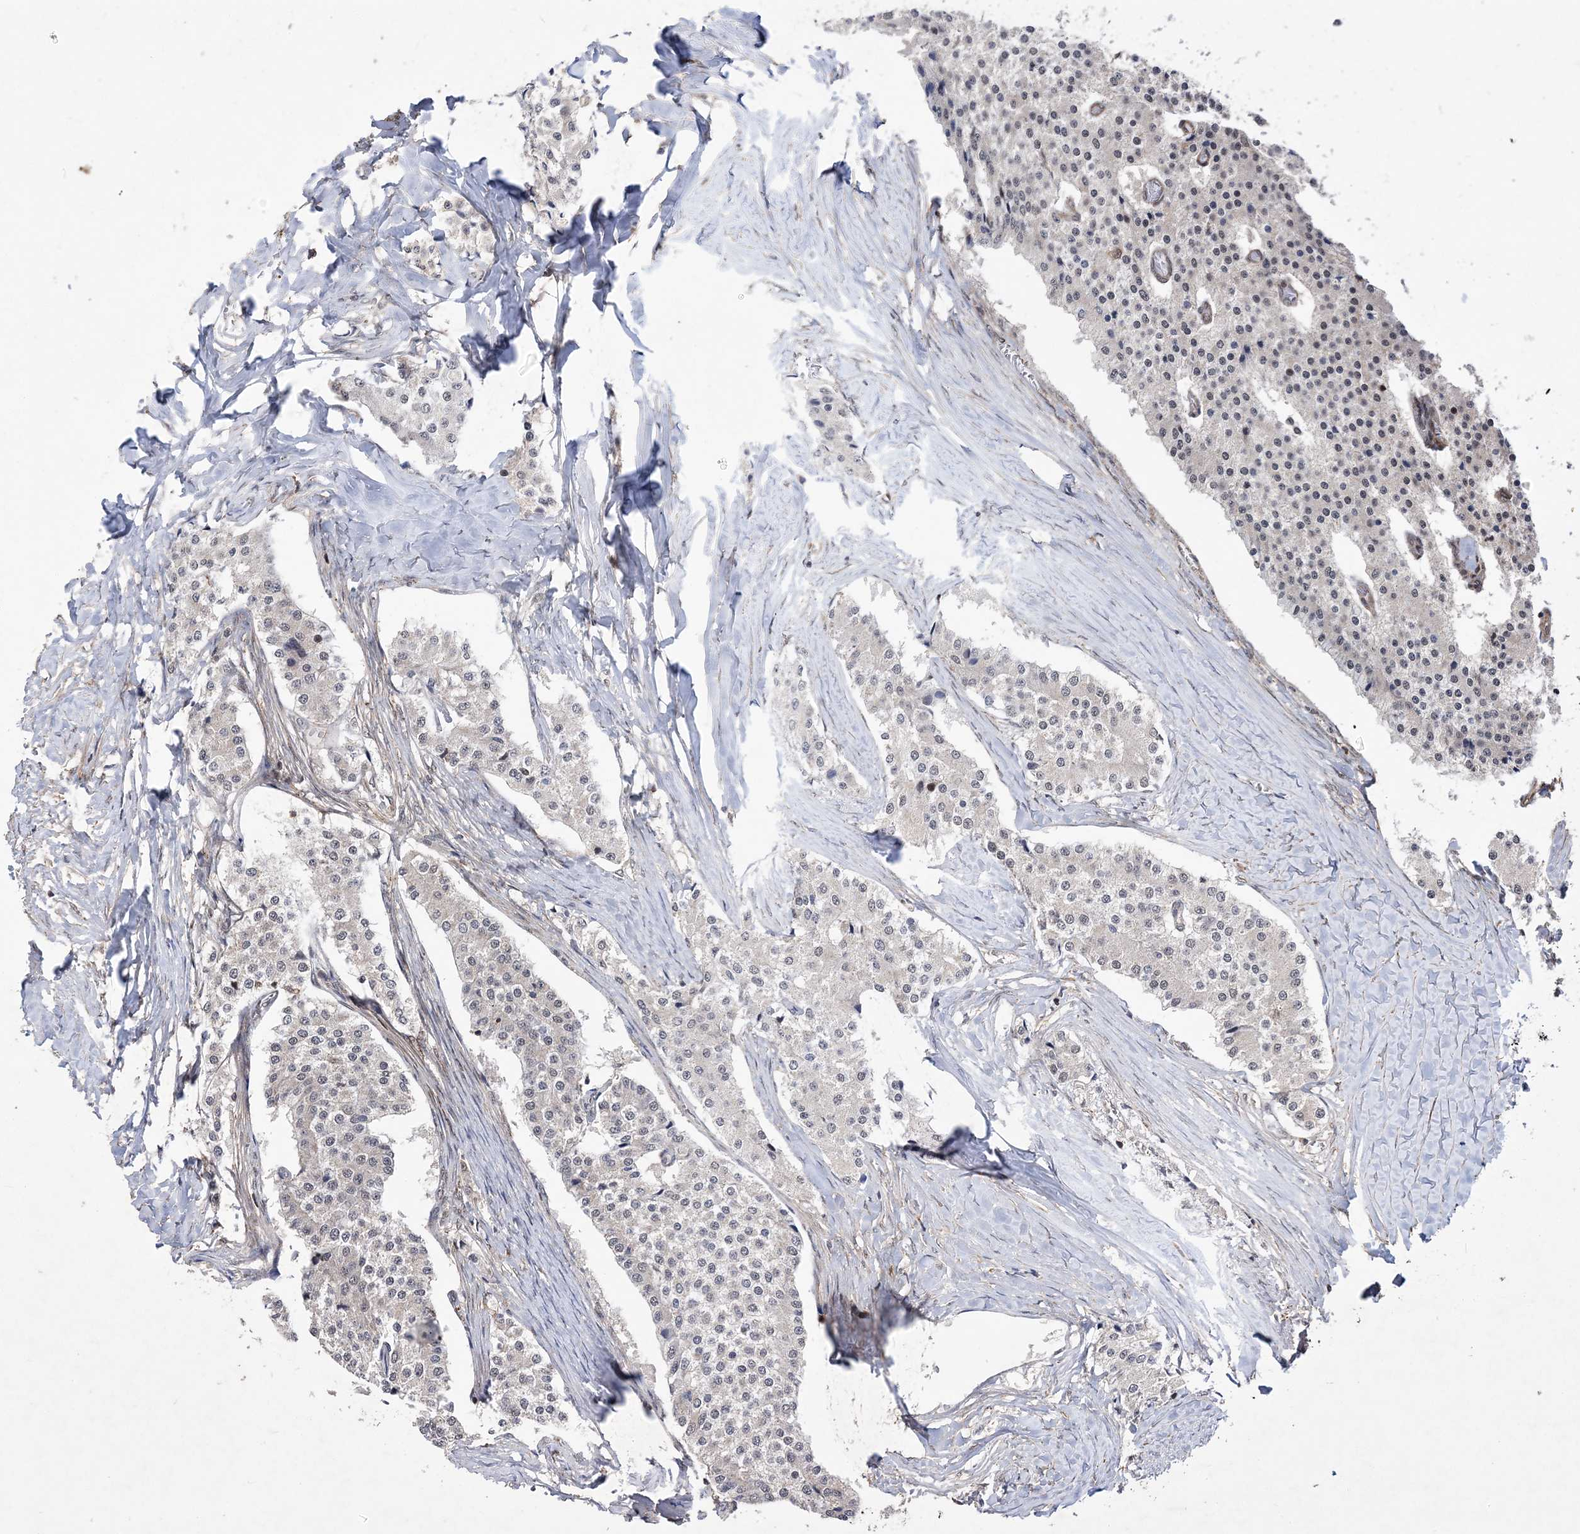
{"staining": {"intensity": "weak", "quantity": "<25%", "location": "nuclear"}, "tissue": "carcinoid", "cell_type": "Tumor cells", "image_type": "cancer", "snomed": [{"axis": "morphology", "description": "Carcinoid, malignant, NOS"}, {"axis": "topography", "description": "Colon"}], "caption": "This histopathology image is of carcinoid stained with immunohistochemistry (IHC) to label a protein in brown with the nuclei are counter-stained blue. There is no expression in tumor cells.", "gene": "BOD1L1", "patient": {"sex": "female", "age": 52}}